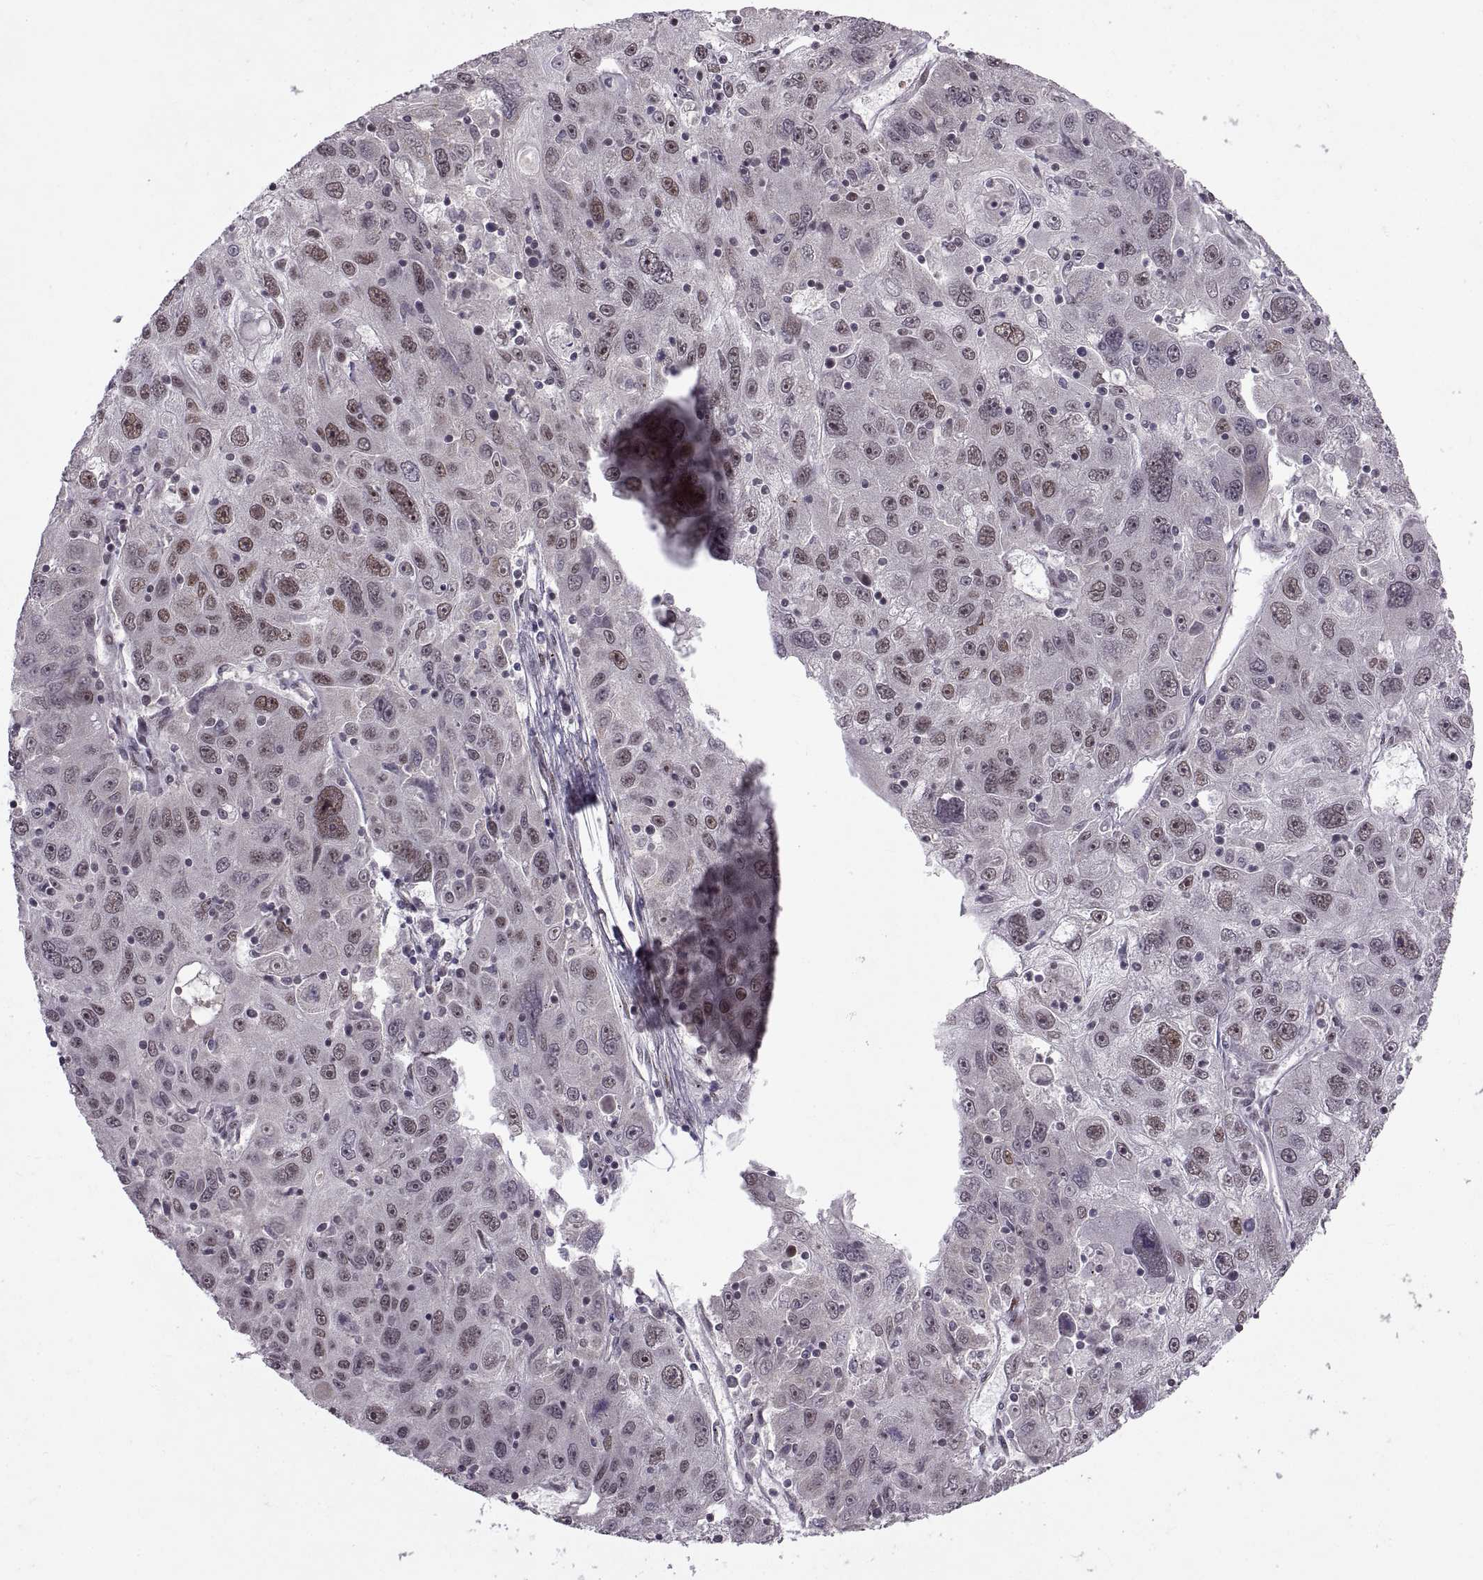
{"staining": {"intensity": "moderate", "quantity": "<25%", "location": "nuclear"}, "tissue": "stomach cancer", "cell_type": "Tumor cells", "image_type": "cancer", "snomed": [{"axis": "morphology", "description": "Adenocarcinoma, NOS"}, {"axis": "topography", "description": "Stomach"}], "caption": "A photomicrograph of human stomach cancer stained for a protein reveals moderate nuclear brown staining in tumor cells.", "gene": "MT1E", "patient": {"sex": "male", "age": 56}}